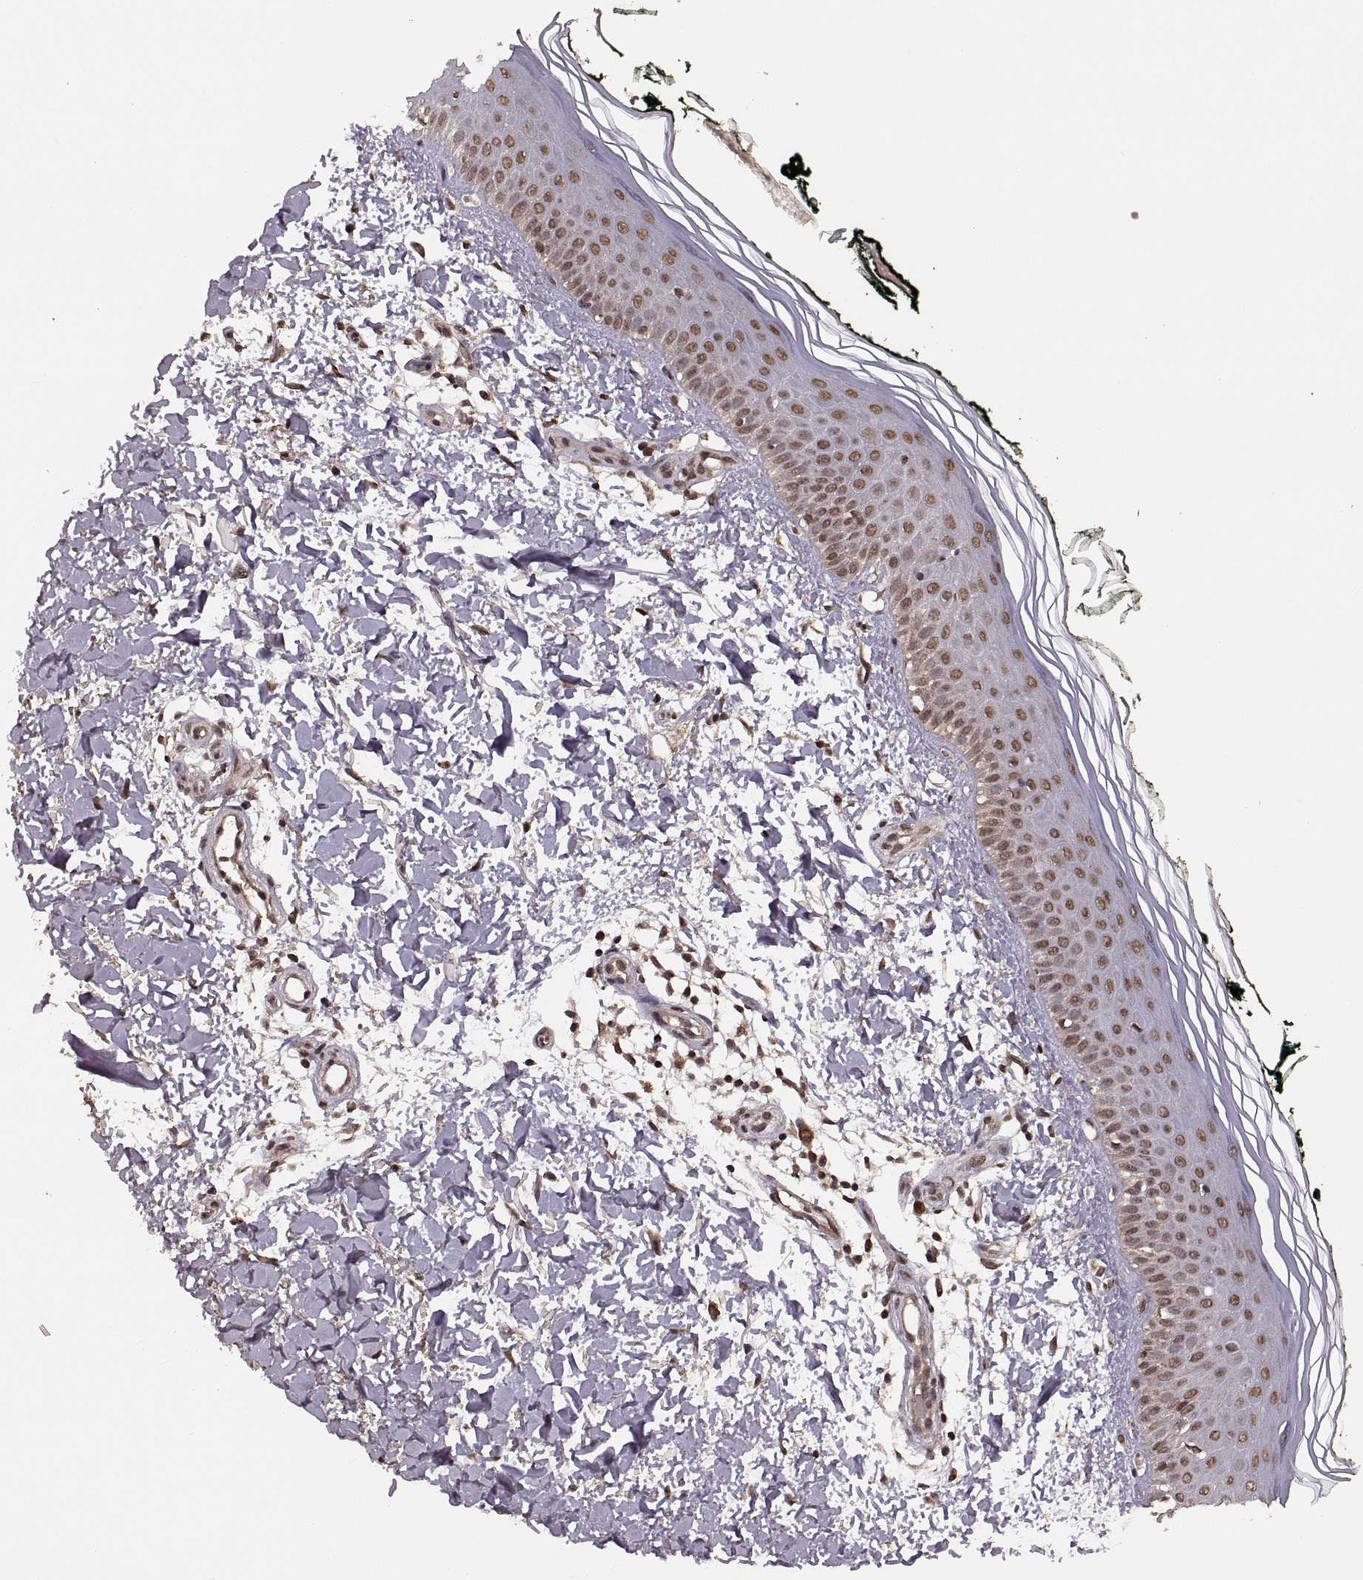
{"staining": {"intensity": "moderate", "quantity": ">75%", "location": "nuclear"}, "tissue": "skin", "cell_type": "Fibroblasts", "image_type": "normal", "snomed": [{"axis": "morphology", "description": "Normal tissue, NOS"}, {"axis": "topography", "description": "Skin"}], "caption": "Fibroblasts exhibit moderate nuclear staining in about >75% of cells in unremarkable skin.", "gene": "RFT1", "patient": {"sex": "female", "age": 62}}